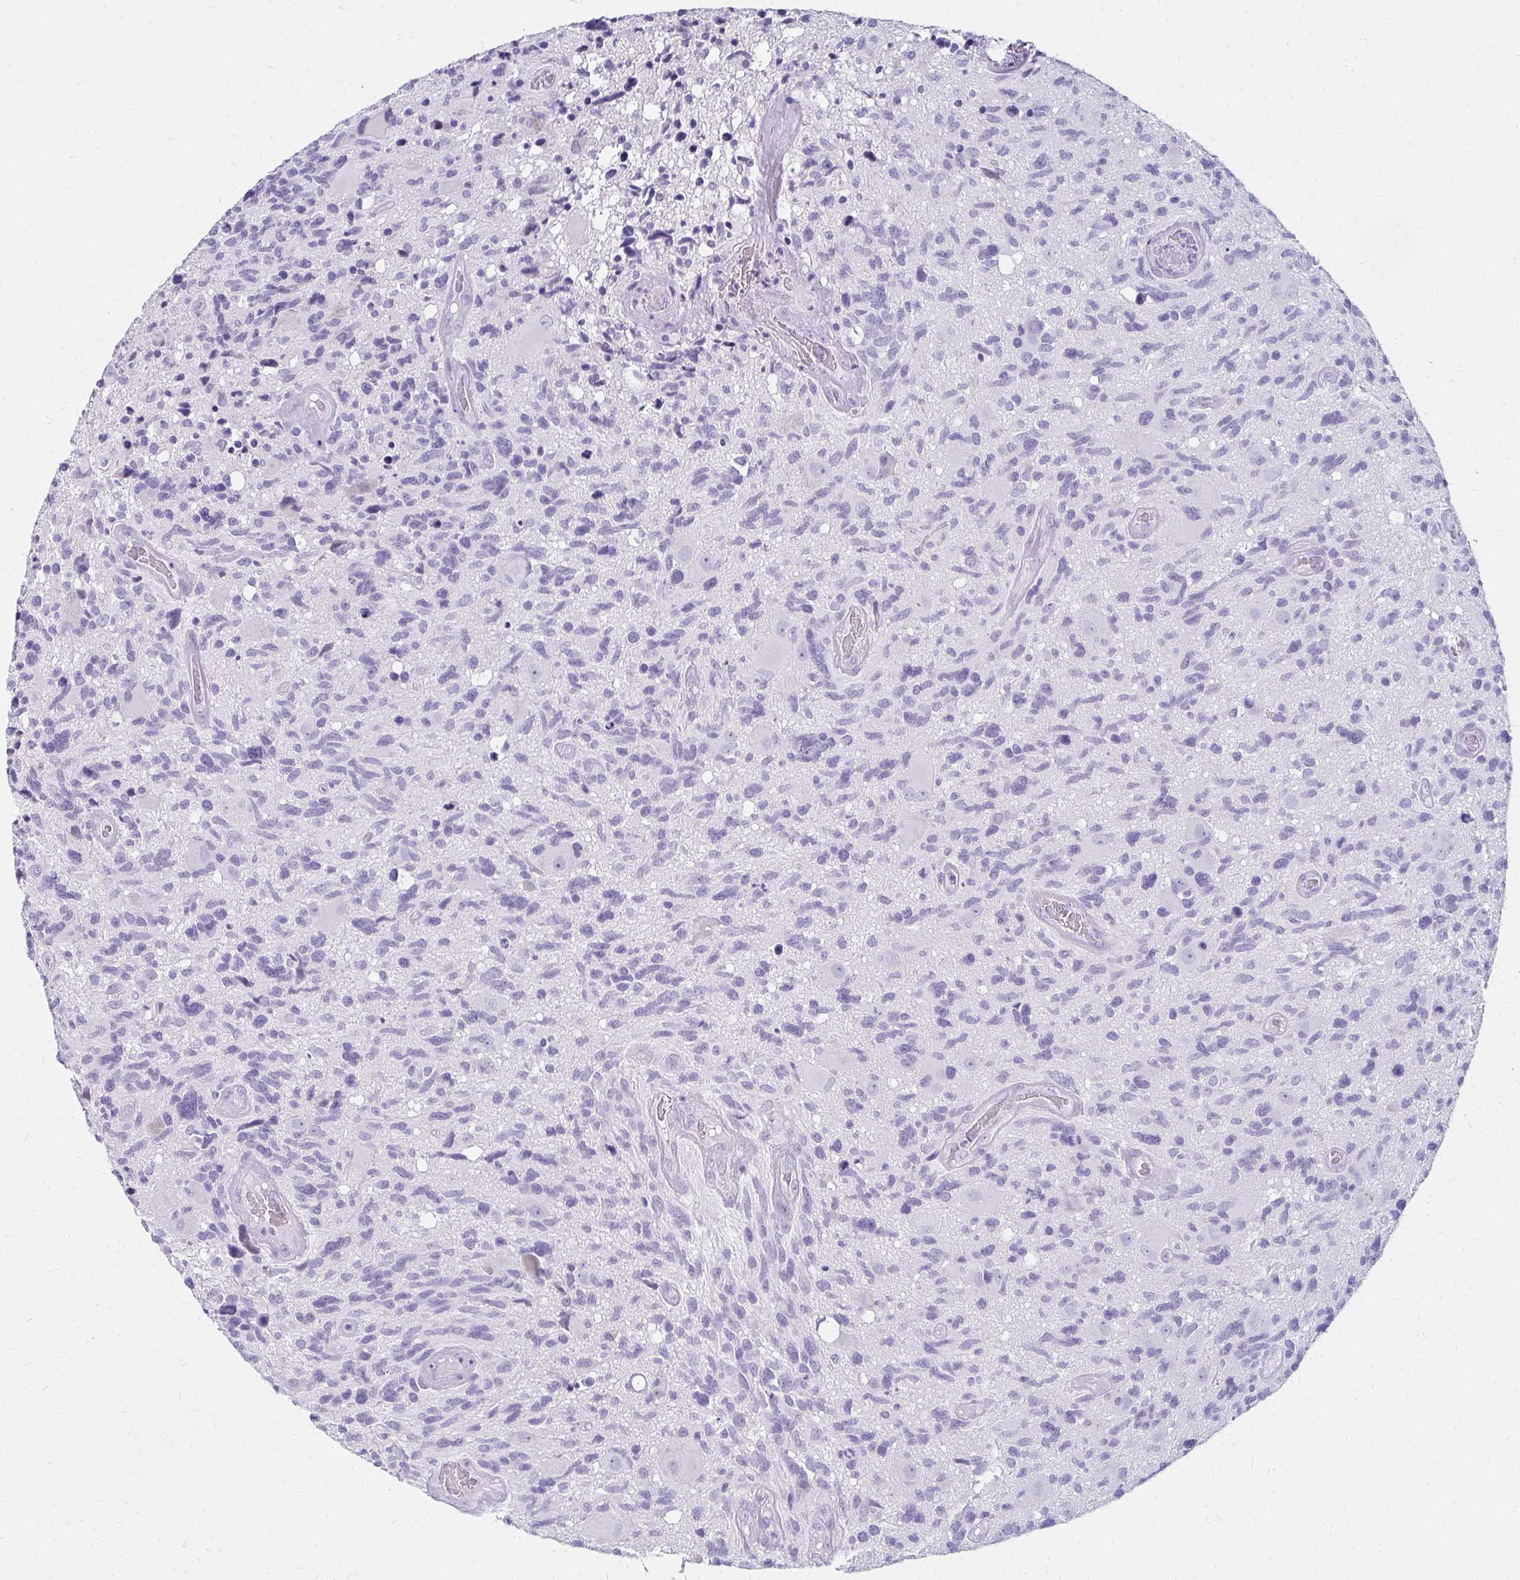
{"staining": {"intensity": "negative", "quantity": "none", "location": "none"}, "tissue": "glioma", "cell_type": "Tumor cells", "image_type": "cancer", "snomed": [{"axis": "morphology", "description": "Glioma, malignant, High grade"}, {"axis": "topography", "description": "Brain"}], "caption": "DAB immunohistochemical staining of high-grade glioma (malignant) demonstrates no significant positivity in tumor cells.", "gene": "IVL", "patient": {"sex": "male", "age": 49}}